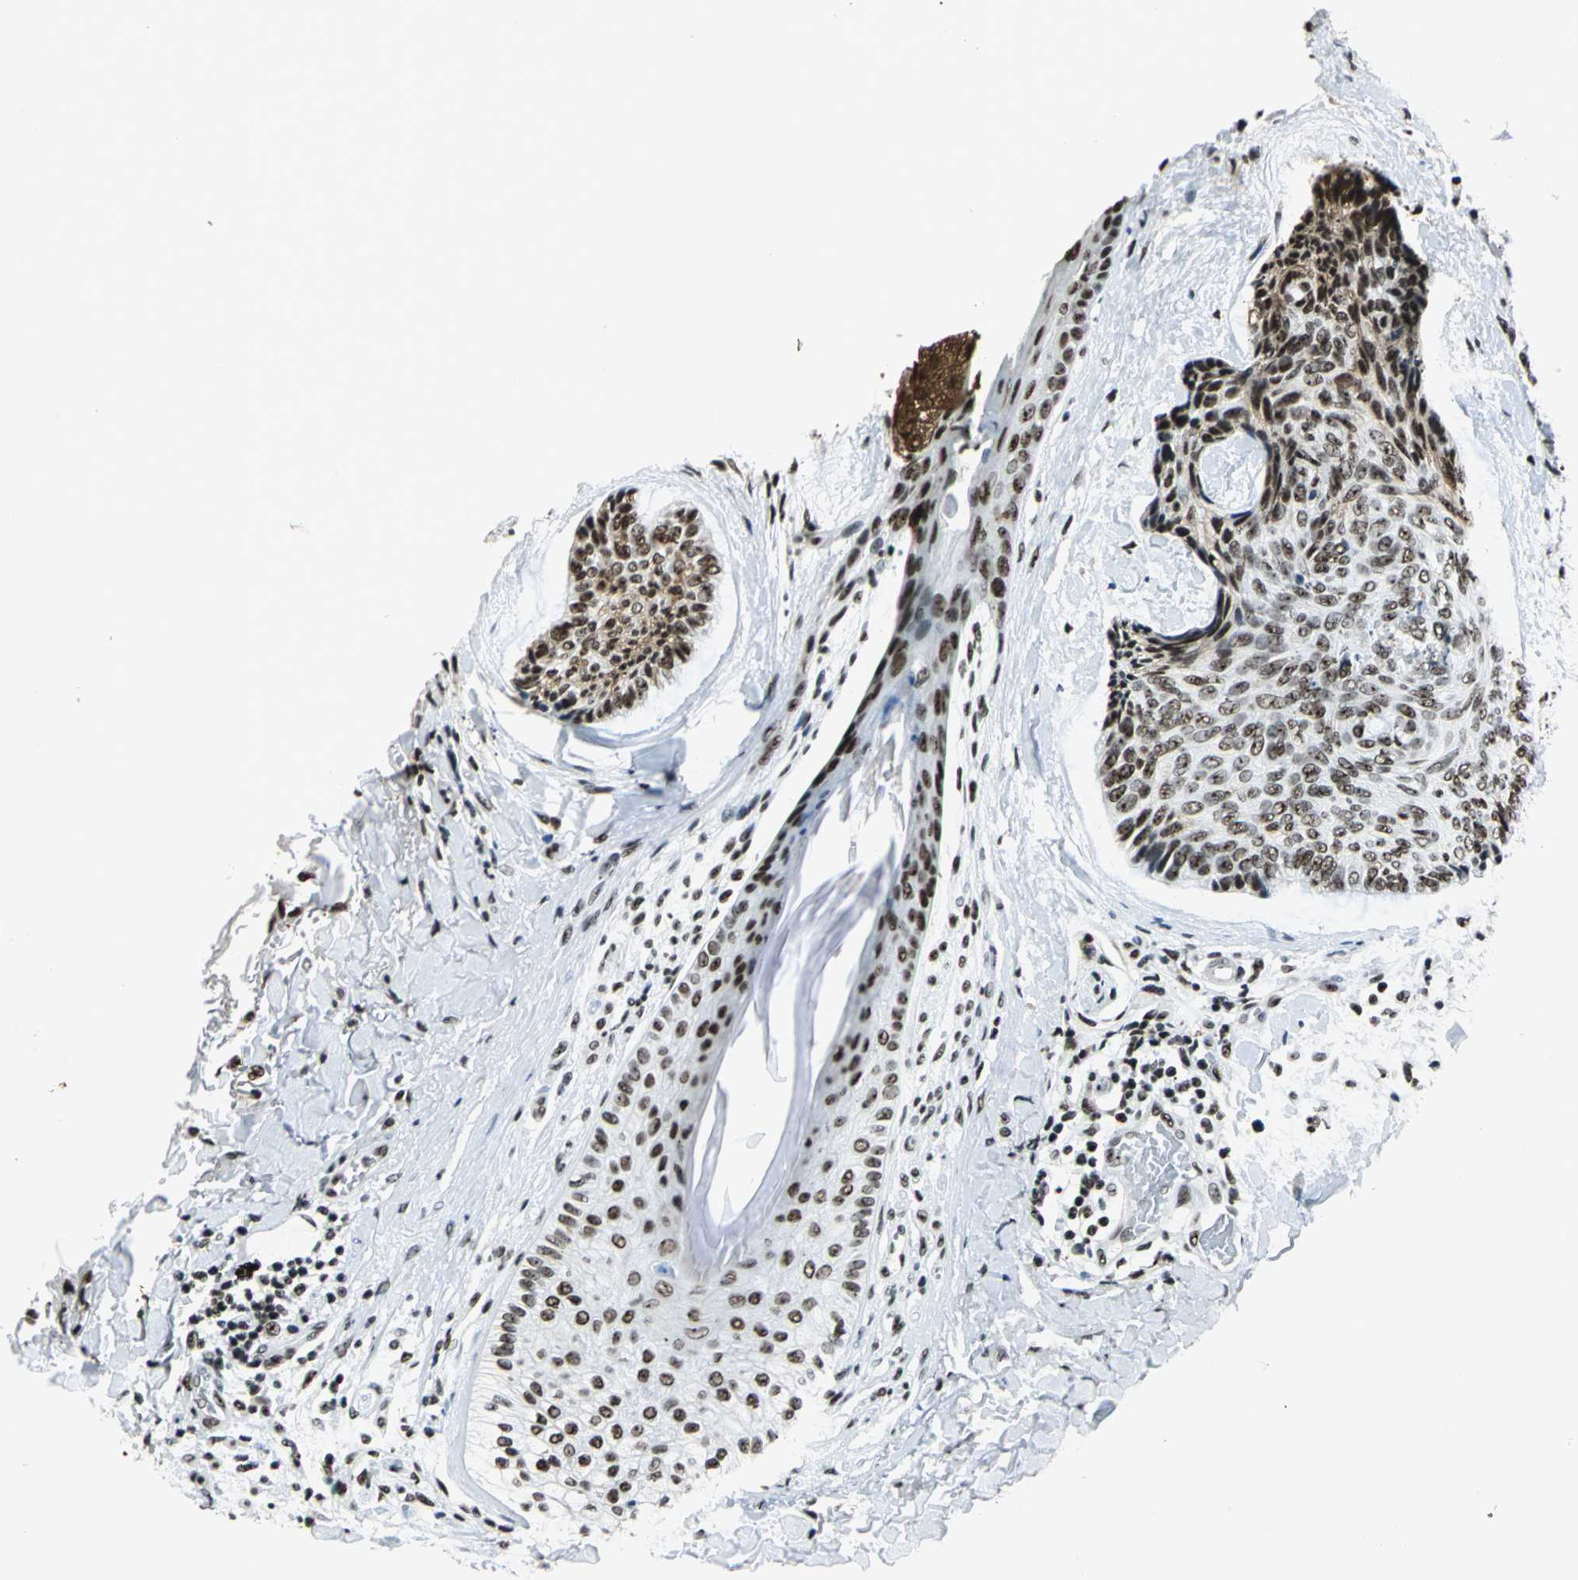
{"staining": {"intensity": "moderate", "quantity": ">75%", "location": "nuclear"}, "tissue": "skin cancer", "cell_type": "Tumor cells", "image_type": "cancer", "snomed": [{"axis": "morphology", "description": "Normal tissue, NOS"}, {"axis": "morphology", "description": "Basal cell carcinoma"}, {"axis": "topography", "description": "Skin"}], "caption": "Immunohistochemistry (IHC) micrograph of neoplastic tissue: skin cancer stained using immunohistochemistry reveals medium levels of moderate protein expression localized specifically in the nuclear of tumor cells, appearing as a nuclear brown color.", "gene": "UBTF", "patient": {"sex": "female", "age": 71}}